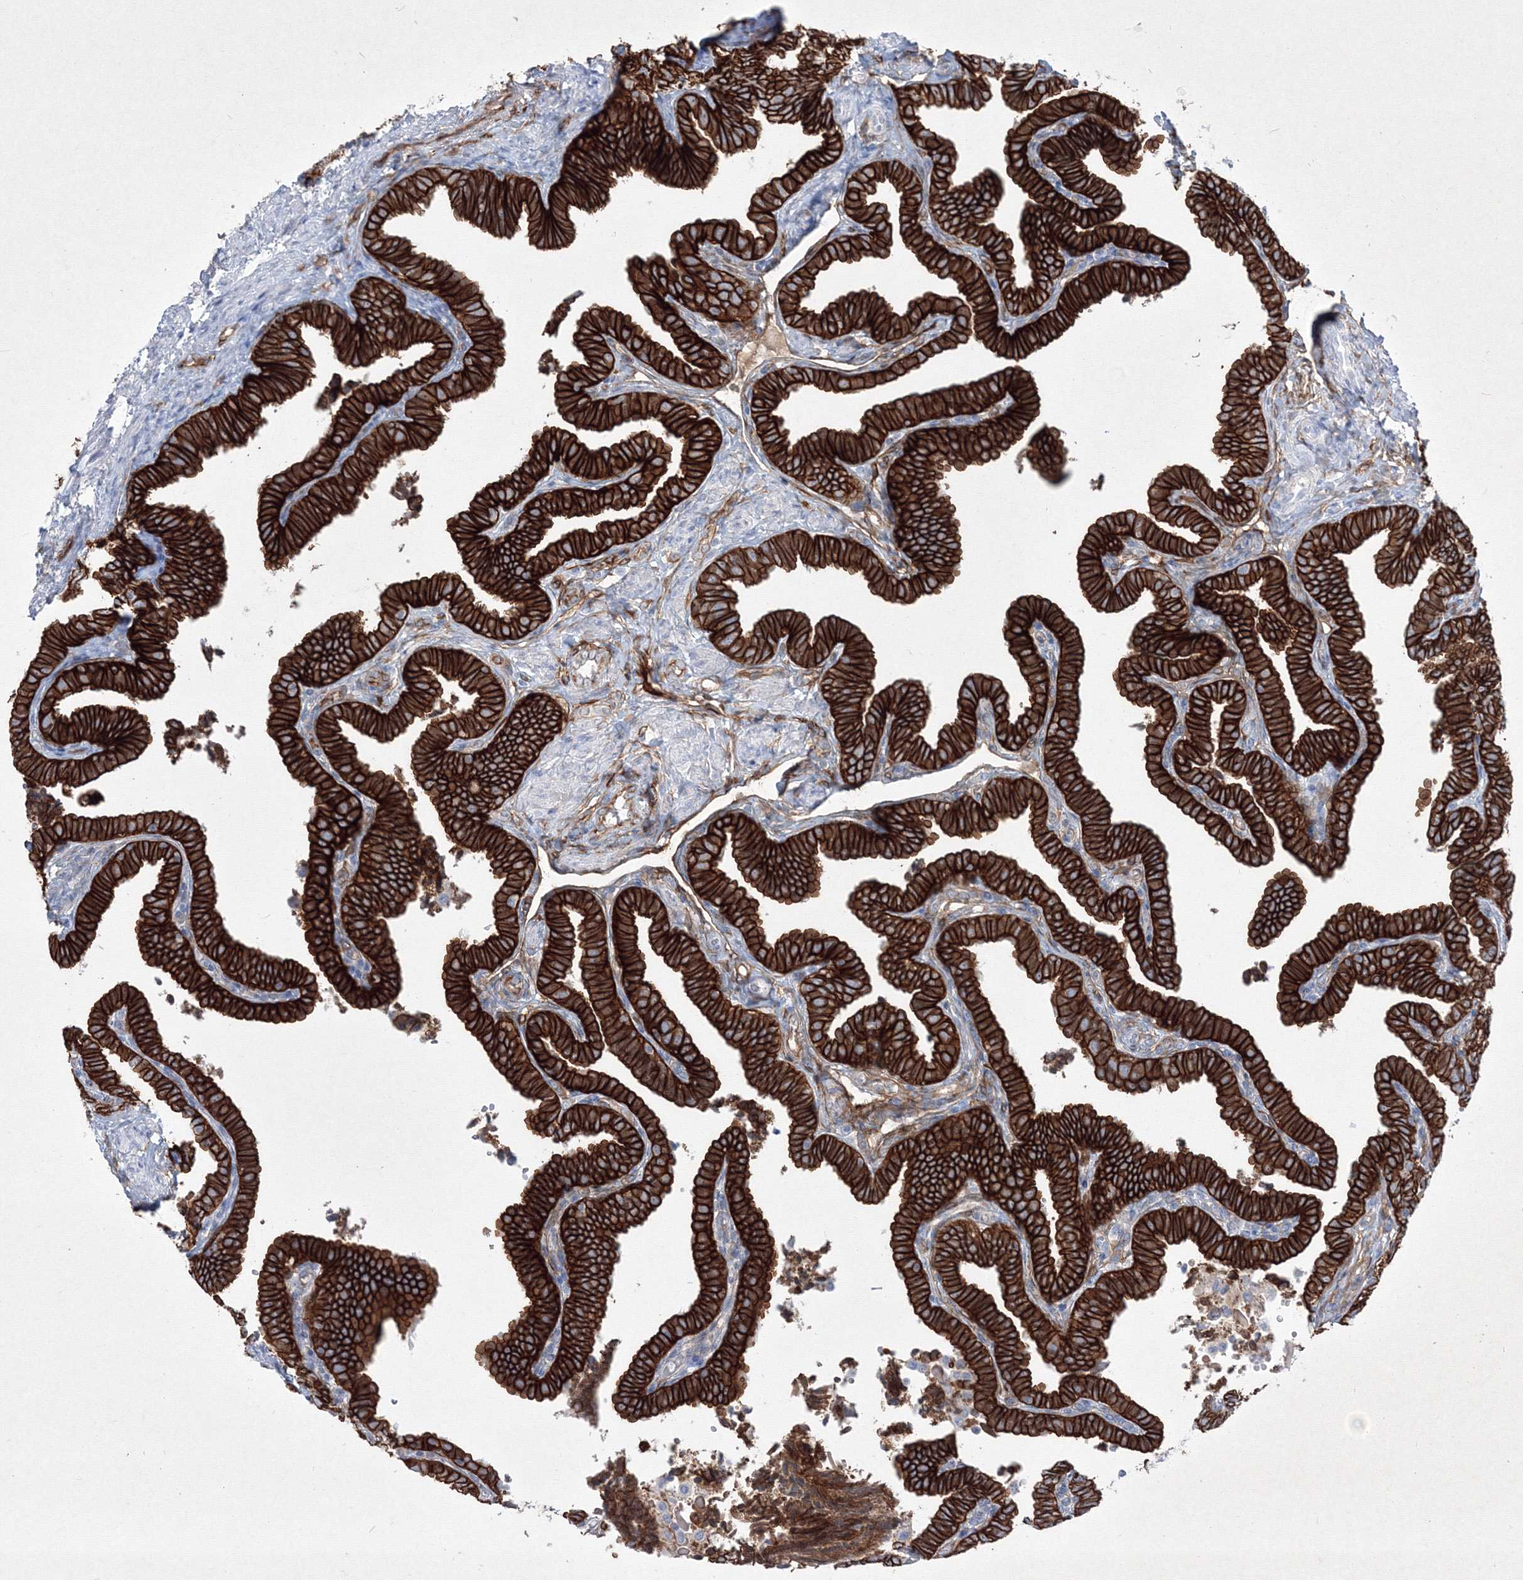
{"staining": {"intensity": "strong", "quantity": ">75%", "location": "cytoplasmic/membranous"}, "tissue": "fallopian tube", "cell_type": "Glandular cells", "image_type": "normal", "snomed": [{"axis": "morphology", "description": "Normal tissue, NOS"}, {"axis": "topography", "description": "Fallopian tube"}], "caption": "Protein expression analysis of normal human fallopian tube reveals strong cytoplasmic/membranous positivity in about >75% of glandular cells.", "gene": "TMEM139", "patient": {"sex": "female", "age": 39}}